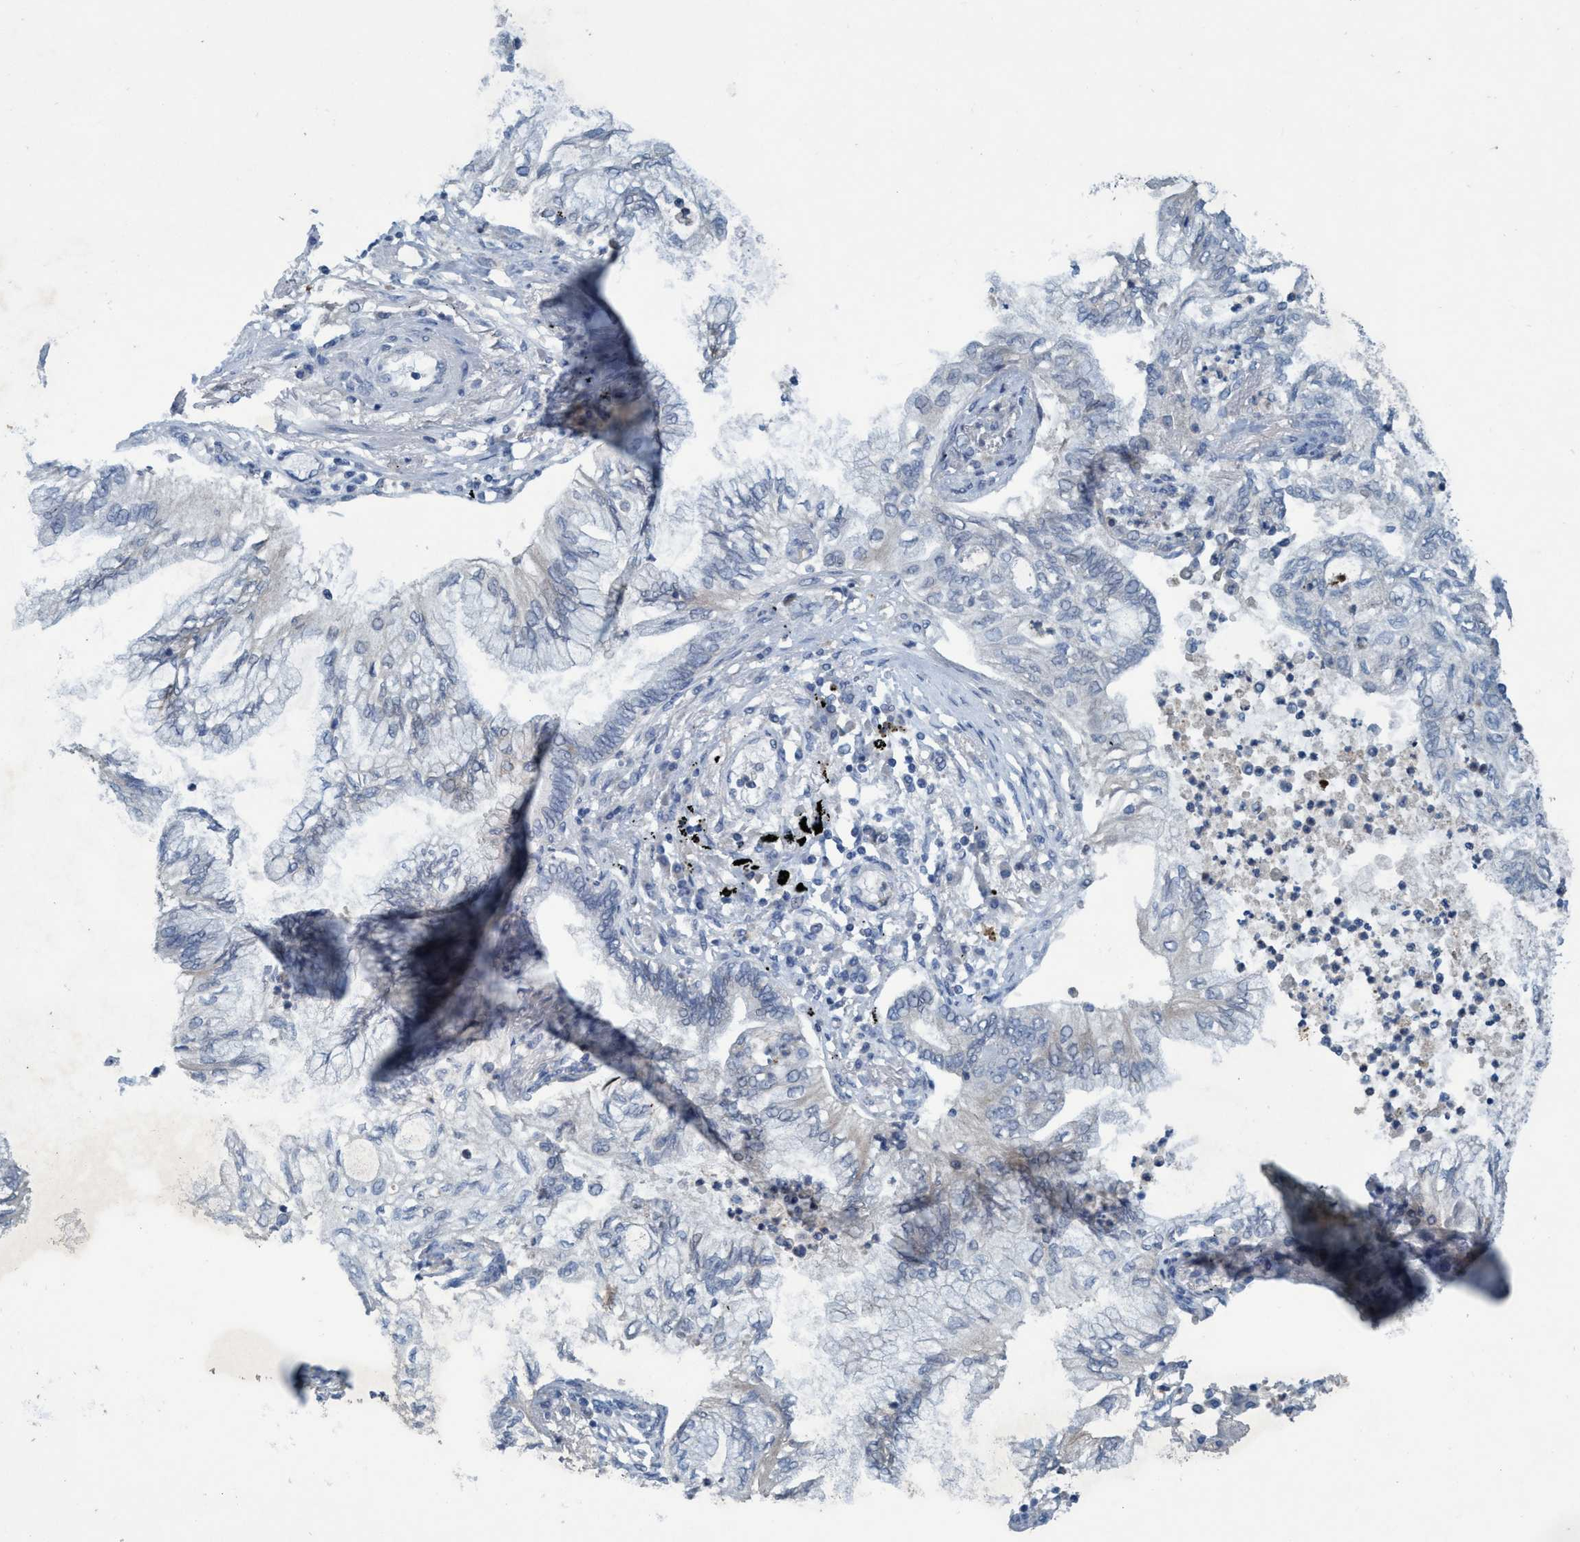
{"staining": {"intensity": "negative", "quantity": "none", "location": "none"}, "tissue": "lung cancer", "cell_type": "Tumor cells", "image_type": "cancer", "snomed": [{"axis": "morphology", "description": "Normal tissue, NOS"}, {"axis": "morphology", "description": "Adenocarcinoma, NOS"}, {"axis": "topography", "description": "Bronchus"}, {"axis": "topography", "description": "Lung"}], "caption": "Lung adenocarcinoma stained for a protein using immunohistochemistry displays no staining tumor cells.", "gene": "RNF208", "patient": {"sex": "female", "age": 70}}